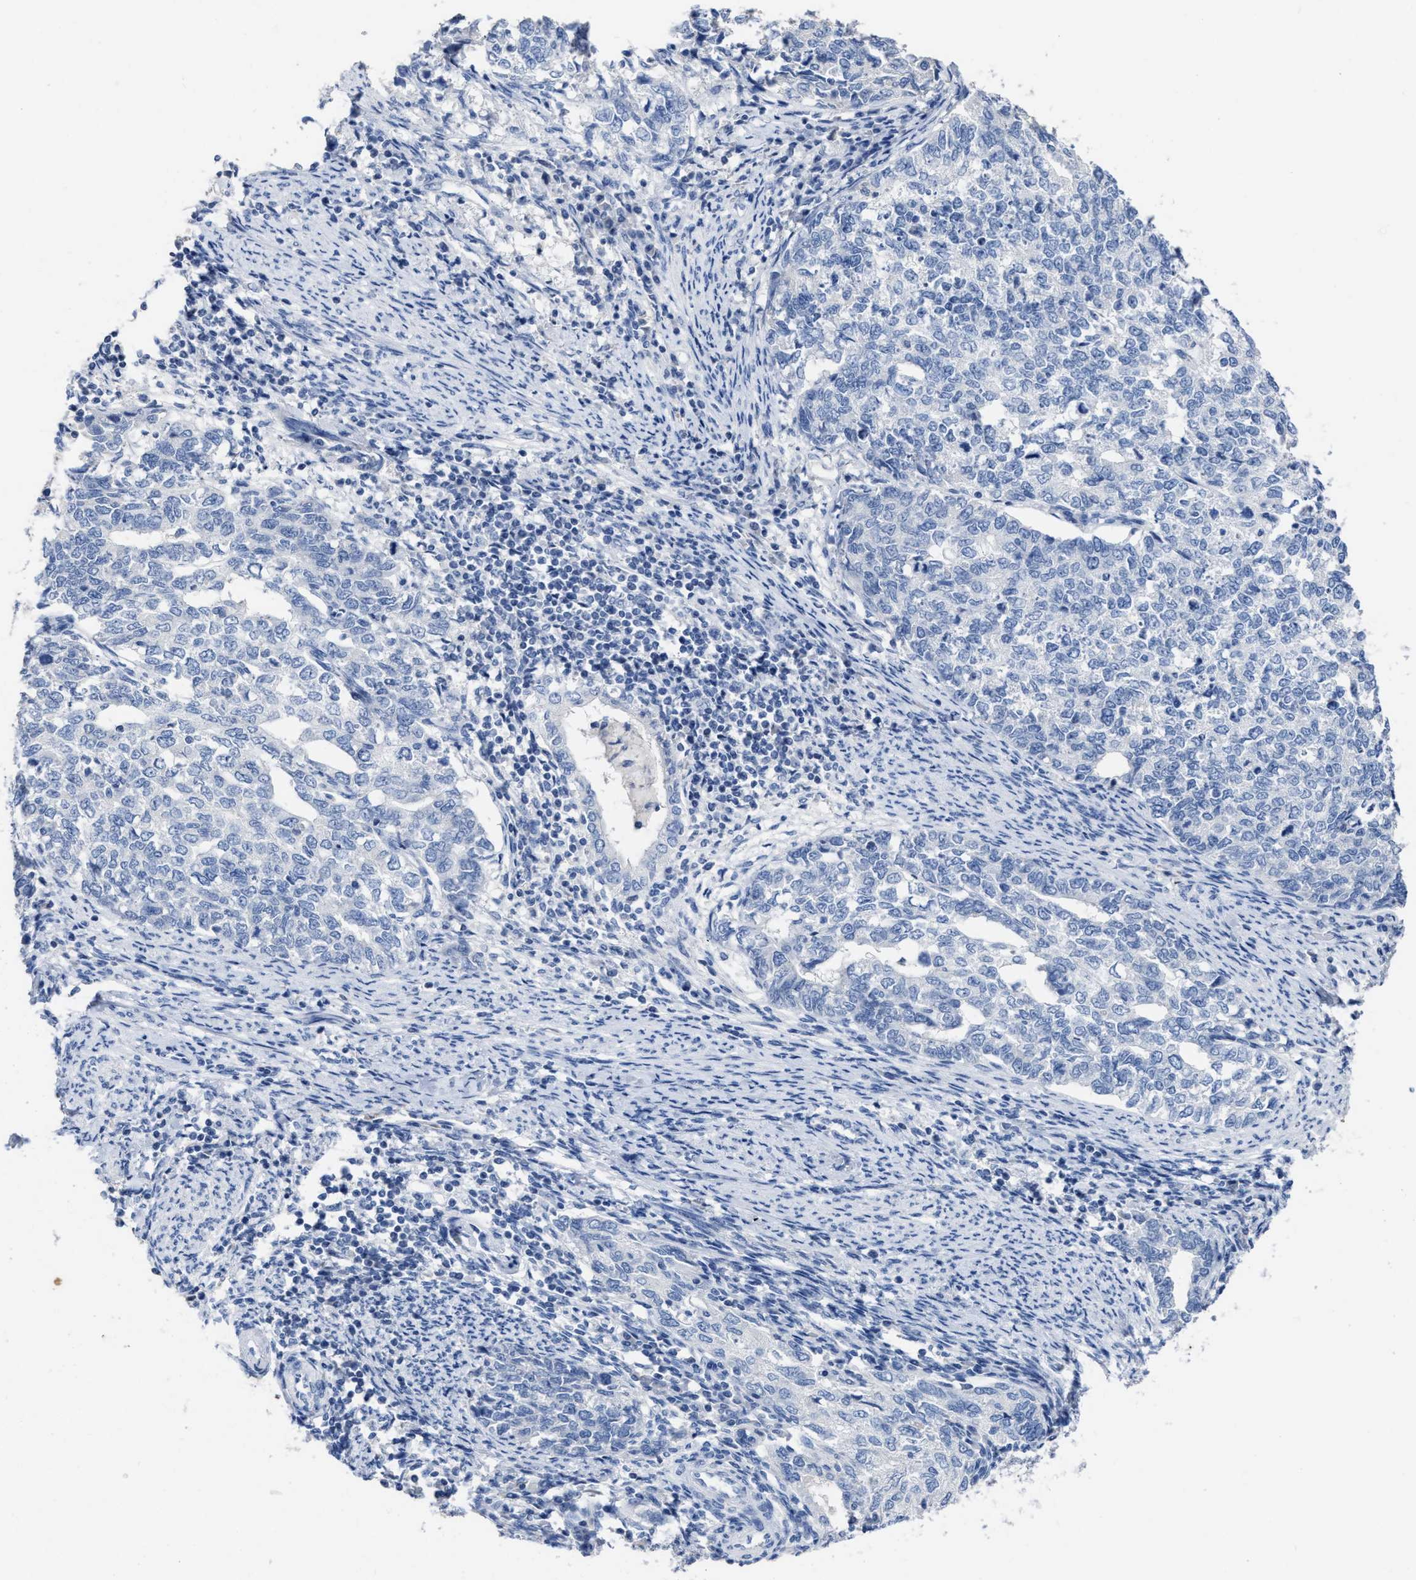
{"staining": {"intensity": "negative", "quantity": "none", "location": "none"}, "tissue": "cervical cancer", "cell_type": "Tumor cells", "image_type": "cancer", "snomed": [{"axis": "morphology", "description": "Squamous cell carcinoma, NOS"}, {"axis": "topography", "description": "Cervix"}], "caption": "An immunohistochemistry (IHC) histopathology image of cervical cancer (squamous cell carcinoma) is shown. There is no staining in tumor cells of cervical cancer (squamous cell carcinoma).", "gene": "CEACAM5", "patient": {"sex": "female", "age": 63}}